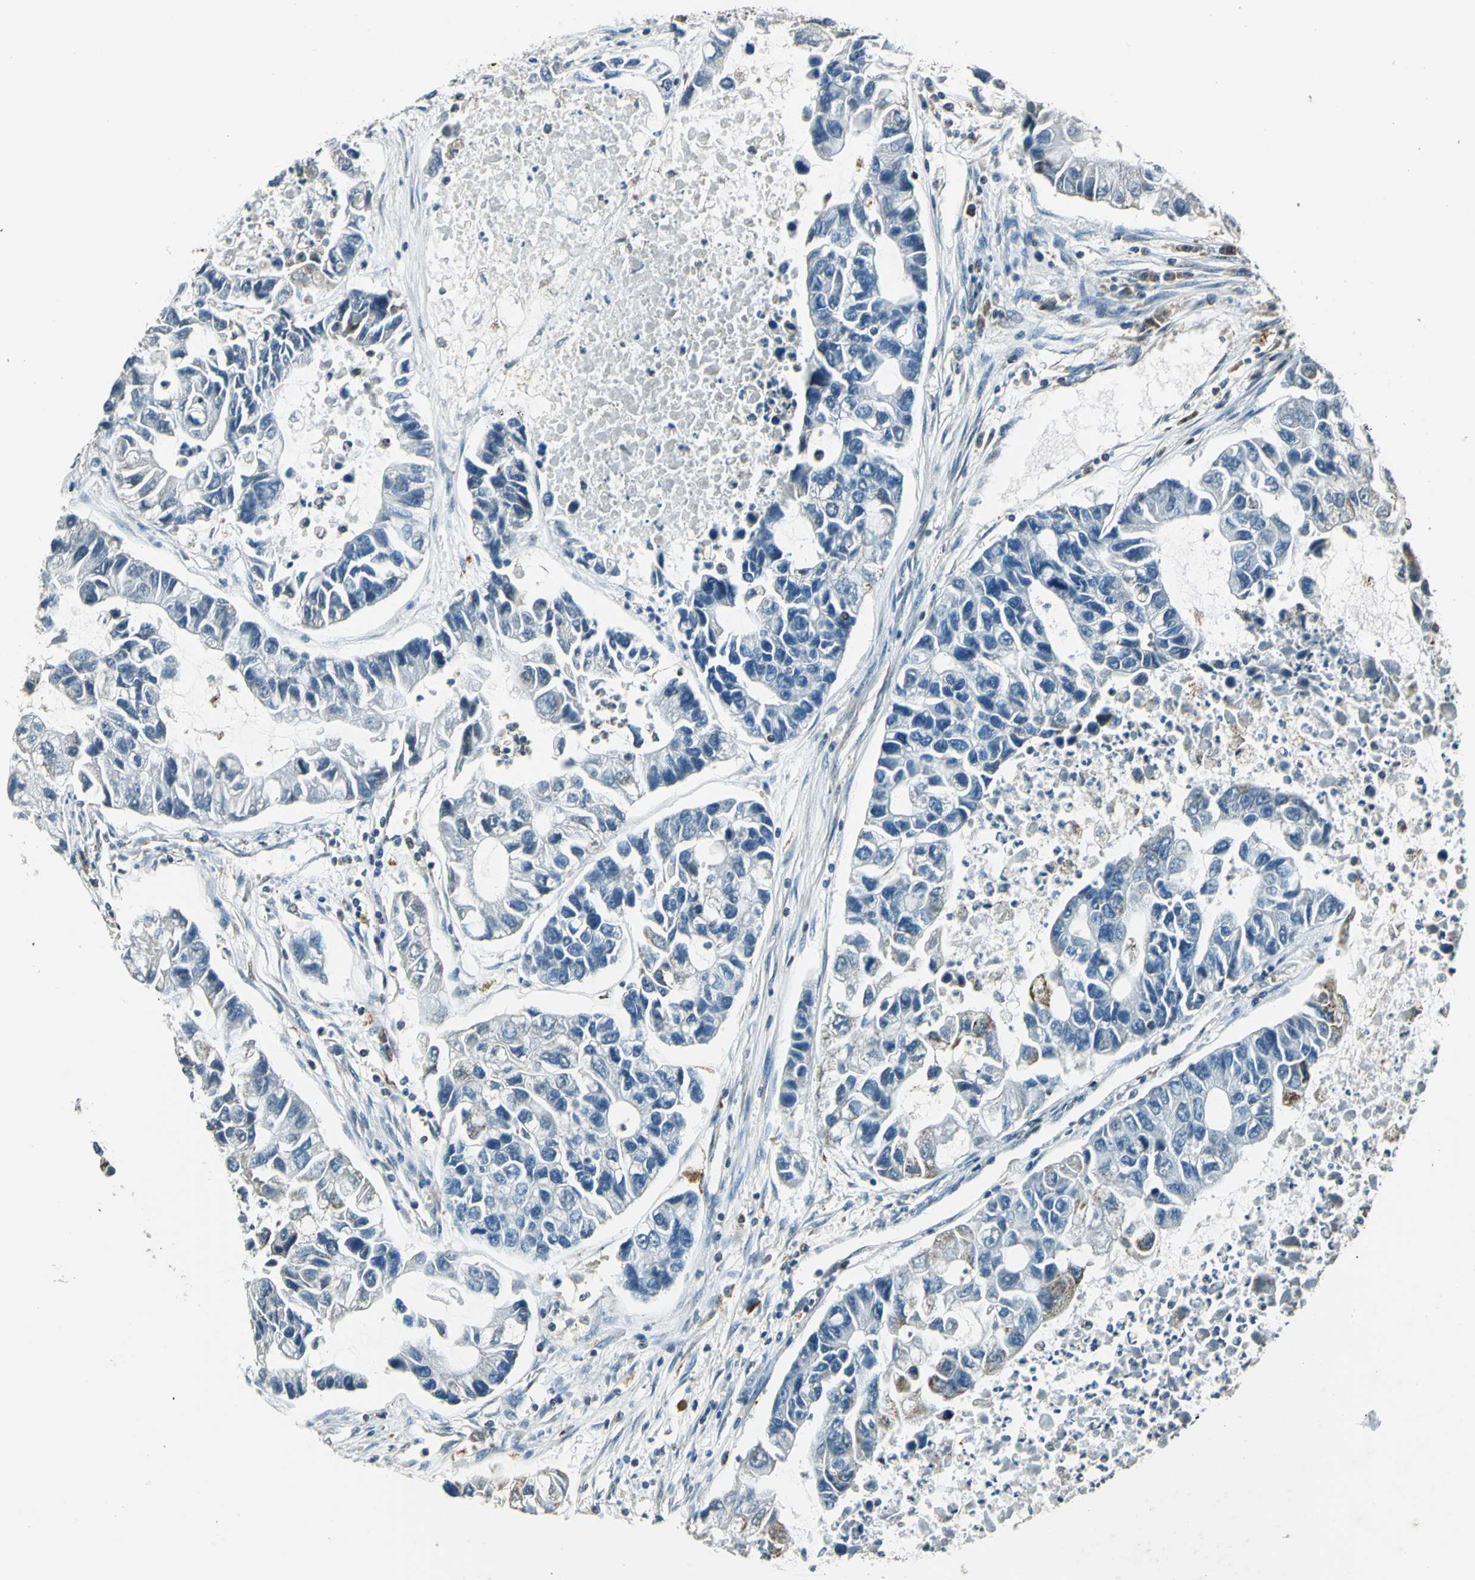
{"staining": {"intensity": "negative", "quantity": "none", "location": "none"}, "tissue": "lung cancer", "cell_type": "Tumor cells", "image_type": "cancer", "snomed": [{"axis": "morphology", "description": "Adenocarcinoma, NOS"}, {"axis": "topography", "description": "Lung"}], "caption": "Tumor cells show no significant protein staining in lung cancer (adenocarcinoma).", "gene": "NUDT2", "patient": {"sex": "female", "age": 51}}